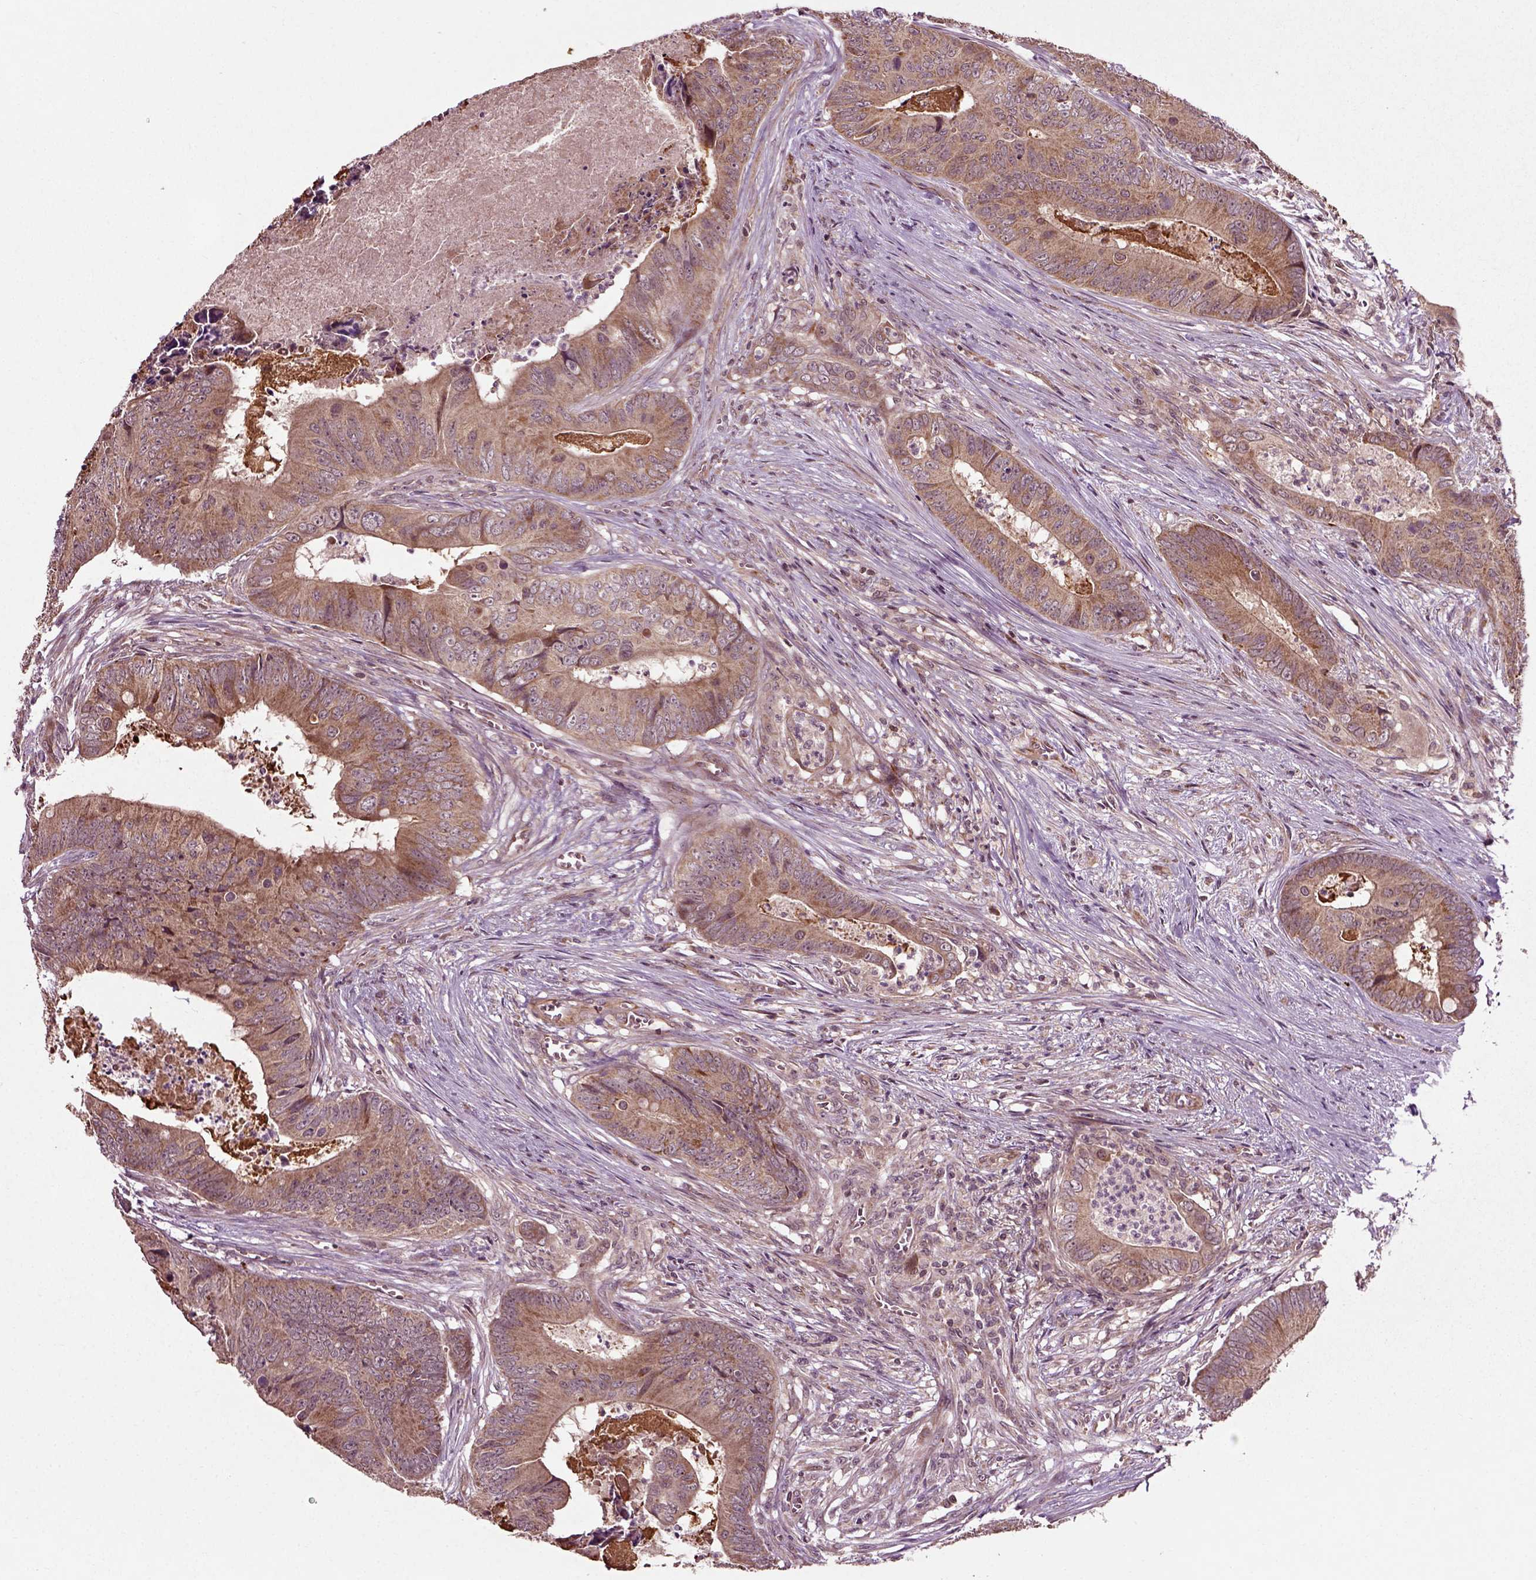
{"staining": {"intensity": "moderate", "quantity": ">75%", "location": "cytoplasmic/membranous"}, "tissue": "colorectal cancer", "cell_type": "Tumor cells", "image_type": "cancer", "snomed": [{"axis": "morphology", "description": "Adenocarcinoma, NOS"}, {"axis": "topography", "description": "Colon"}], "caption": "Protein staining shows moderate cytoplasmic/membranous staining in about >75% of tumor cells in colorectal adenocarcinoma. (DAB IHC, brown staining for protein, blue staining for nuclei).", "gene": "PLCD3", "patient": {"sex": "male", "age": 84}}